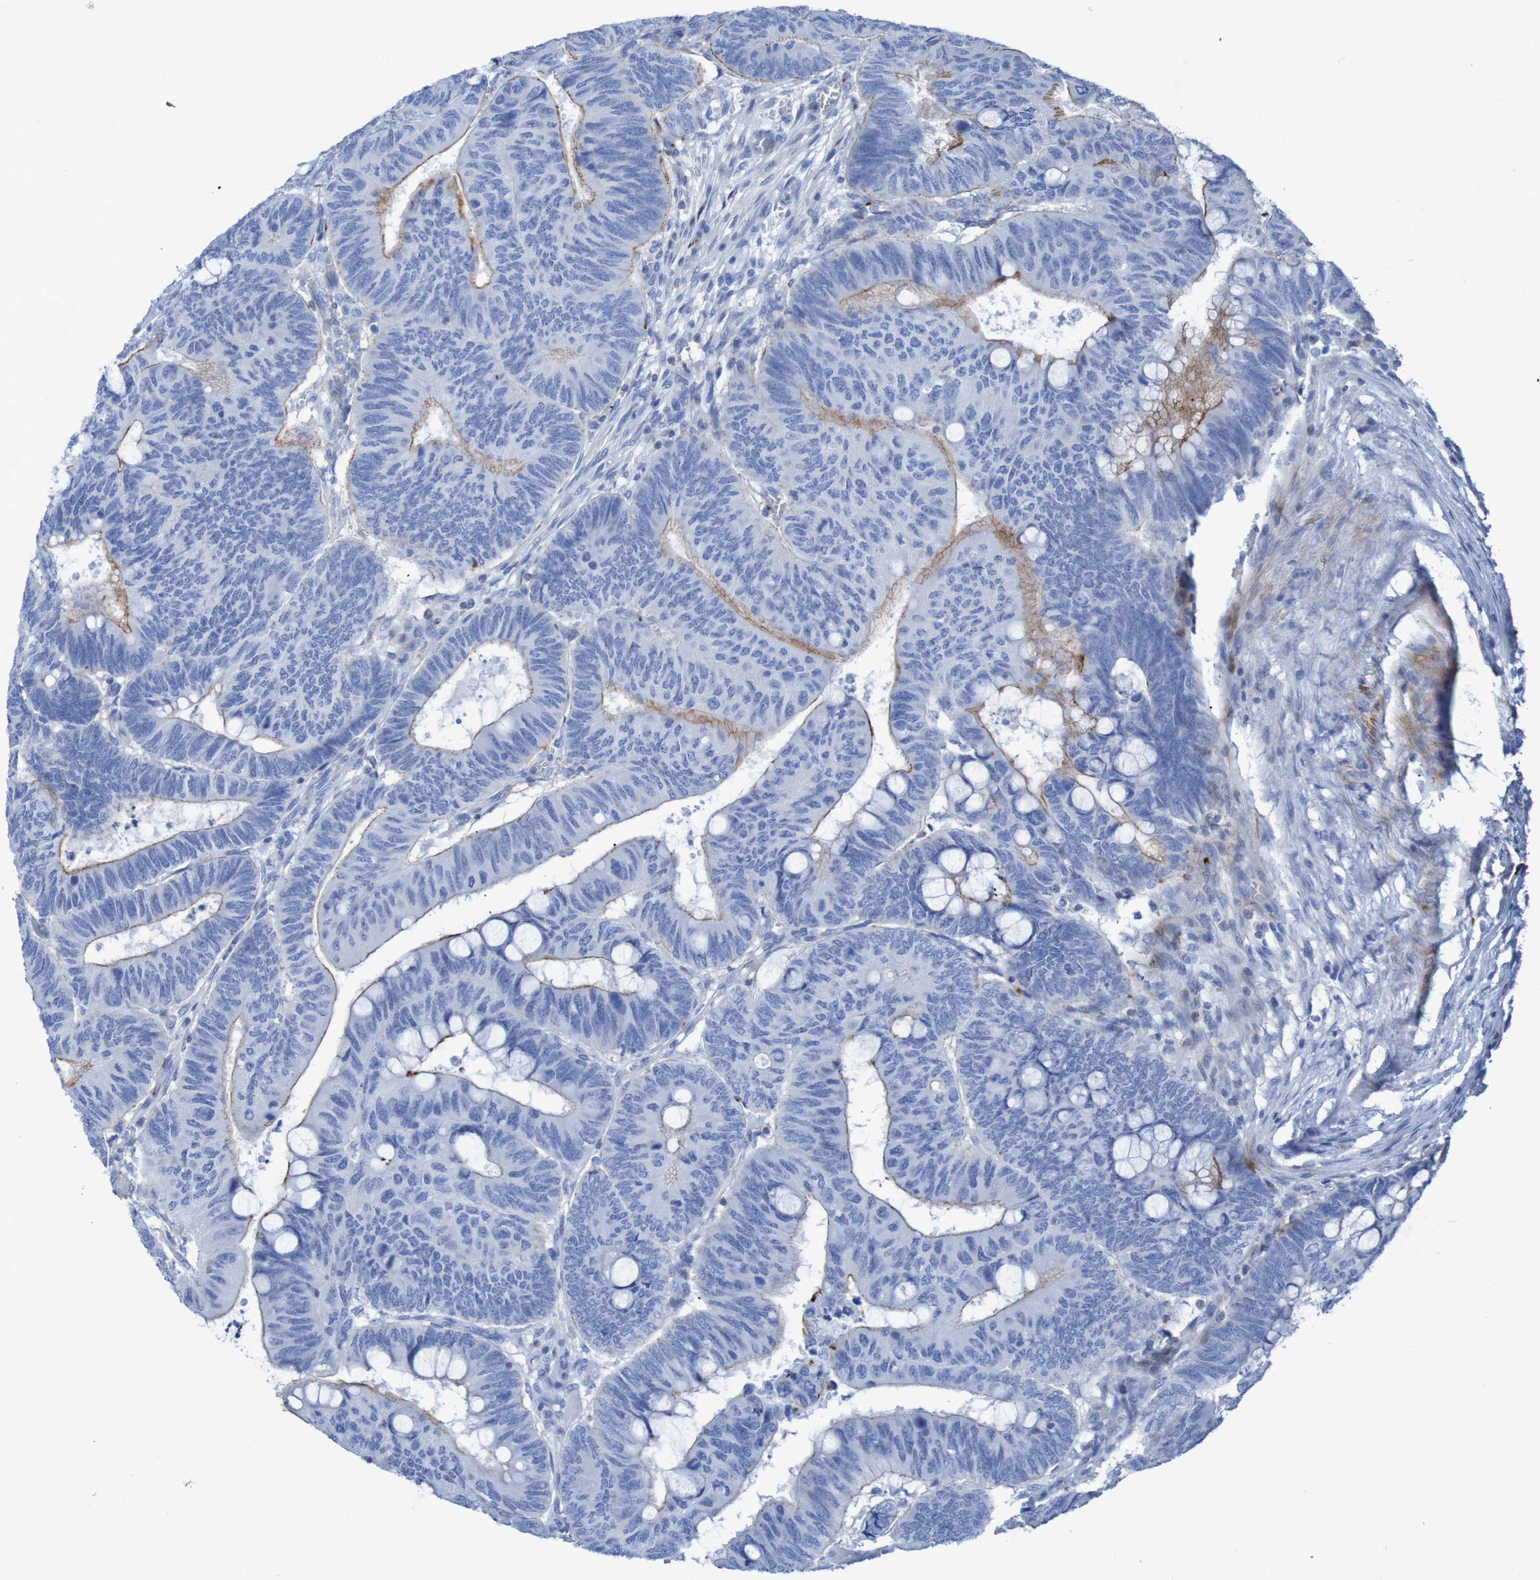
{"staining": {"intensity": "moderate", "quantity": "25%-75%", "location": "cytoplasmic/membranous"}, "tissue": "colorectal cancer", "cell_type": "Tumor cells", "image_type": "cancer", "snomed": [{"axis": "morphology", "description": "Normal tissue, NOS"}, {"axis": "morphology", "description": "Adenocarcinoma, NOS"}, {"axis": "topography", "description": "Rectum"}, {"axis": "topography", "description": "Peripheral nerve tissue"}], "caption": "Brown immunohistochemical staining in colorectal cancer demonstrates moderate cytoplasmic/membranous positivity in approximately 25%-75% of tumor cells.", "gene": "RNF182", "patient": {"sex": "male", "age": 92}}